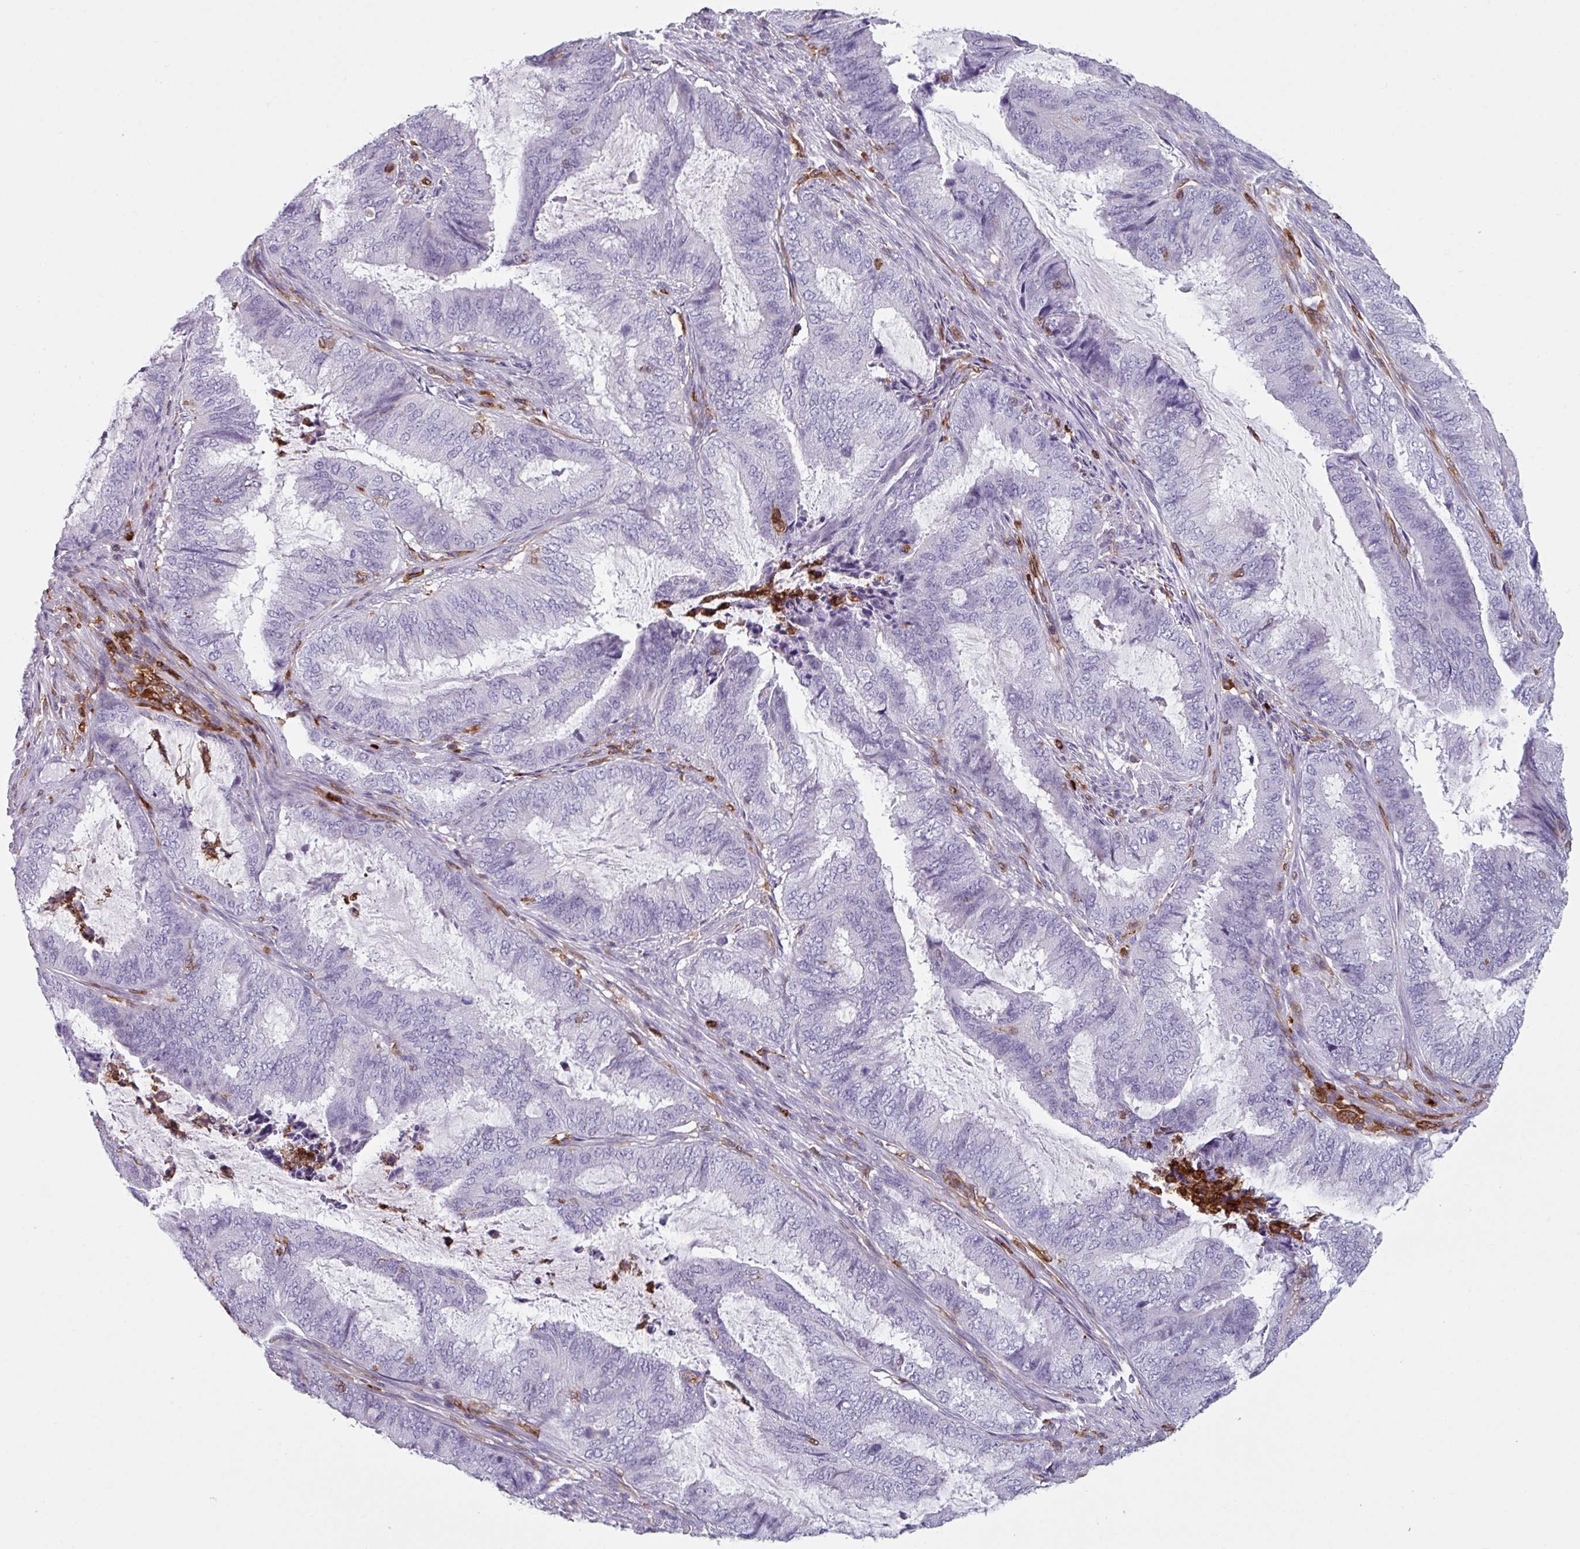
{"staining": {"intensity": "negative", "quantity": "none", "location": "none"}, "tissue": "endometrial cancer", "cell_type": "Tumor cells", "image_type": "cancer", "snomed": [{"axis": "morphology", "description": "Adenocarcinoma, NOS"}, {"axis": "topography", "description": "Endometrium"}], "caption": "This image is of endometrial cancer (adenocarcinoma) stained with IHC to label a protein in brown with the nuclei are counter-stained blue. There is no staining in tumor cells.", "gene": "EXOSC5", "patient": {"sex": "female", "age": 51}}